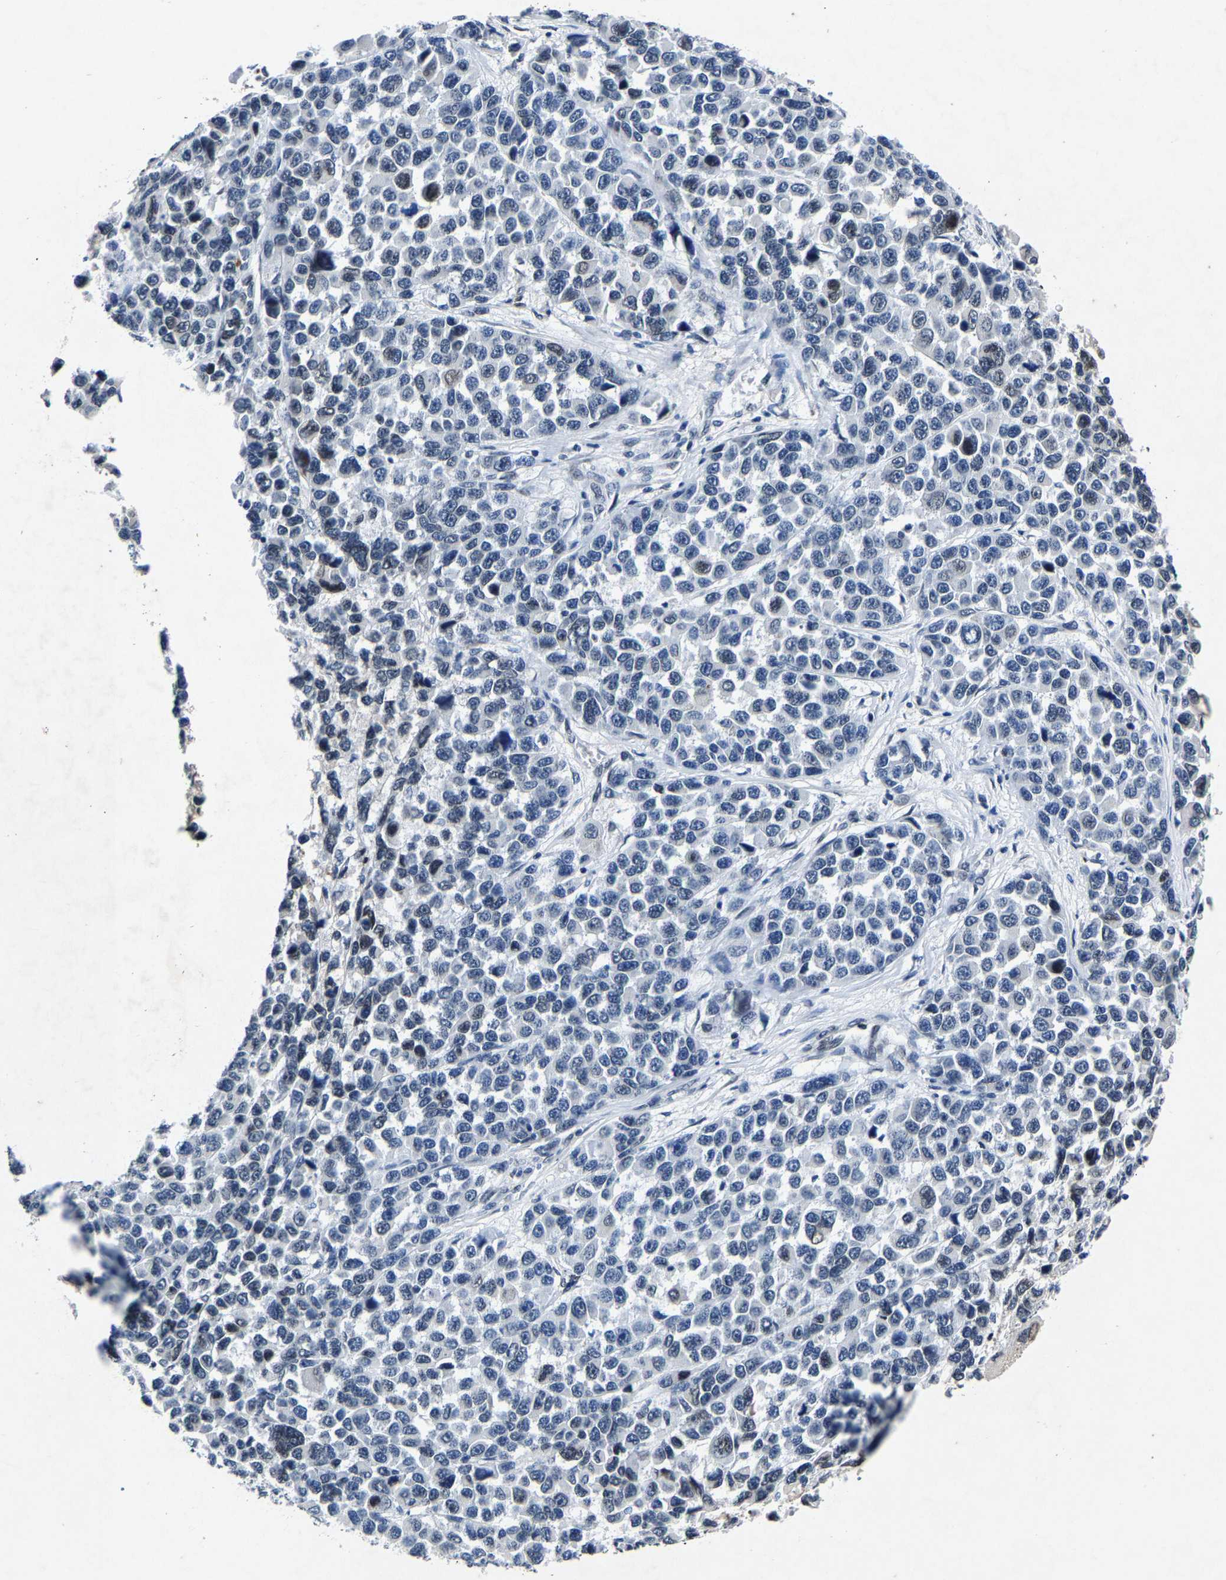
{"staining": {"intensity": "negative", "quantity": "none", "location": "none"}, "tissue": "melanoma", "cell_type": "Tumor cells", "image_type": "cancer", "snomed": [{"axis": "morphology", "description": "Malignant melanoma, NOS"}, {"axis": "topography", "description": "Skin"}], "caption": "Immunohistochemistry (IHC) photomicrograph of neoplastic tissue: melanoma stained with DAB (3,3'-diaminobenzidine) reveals no significant protein positivity in tumor cells.", "gene": "UBN2", "patient": {"sex": "male", "age": 53}}